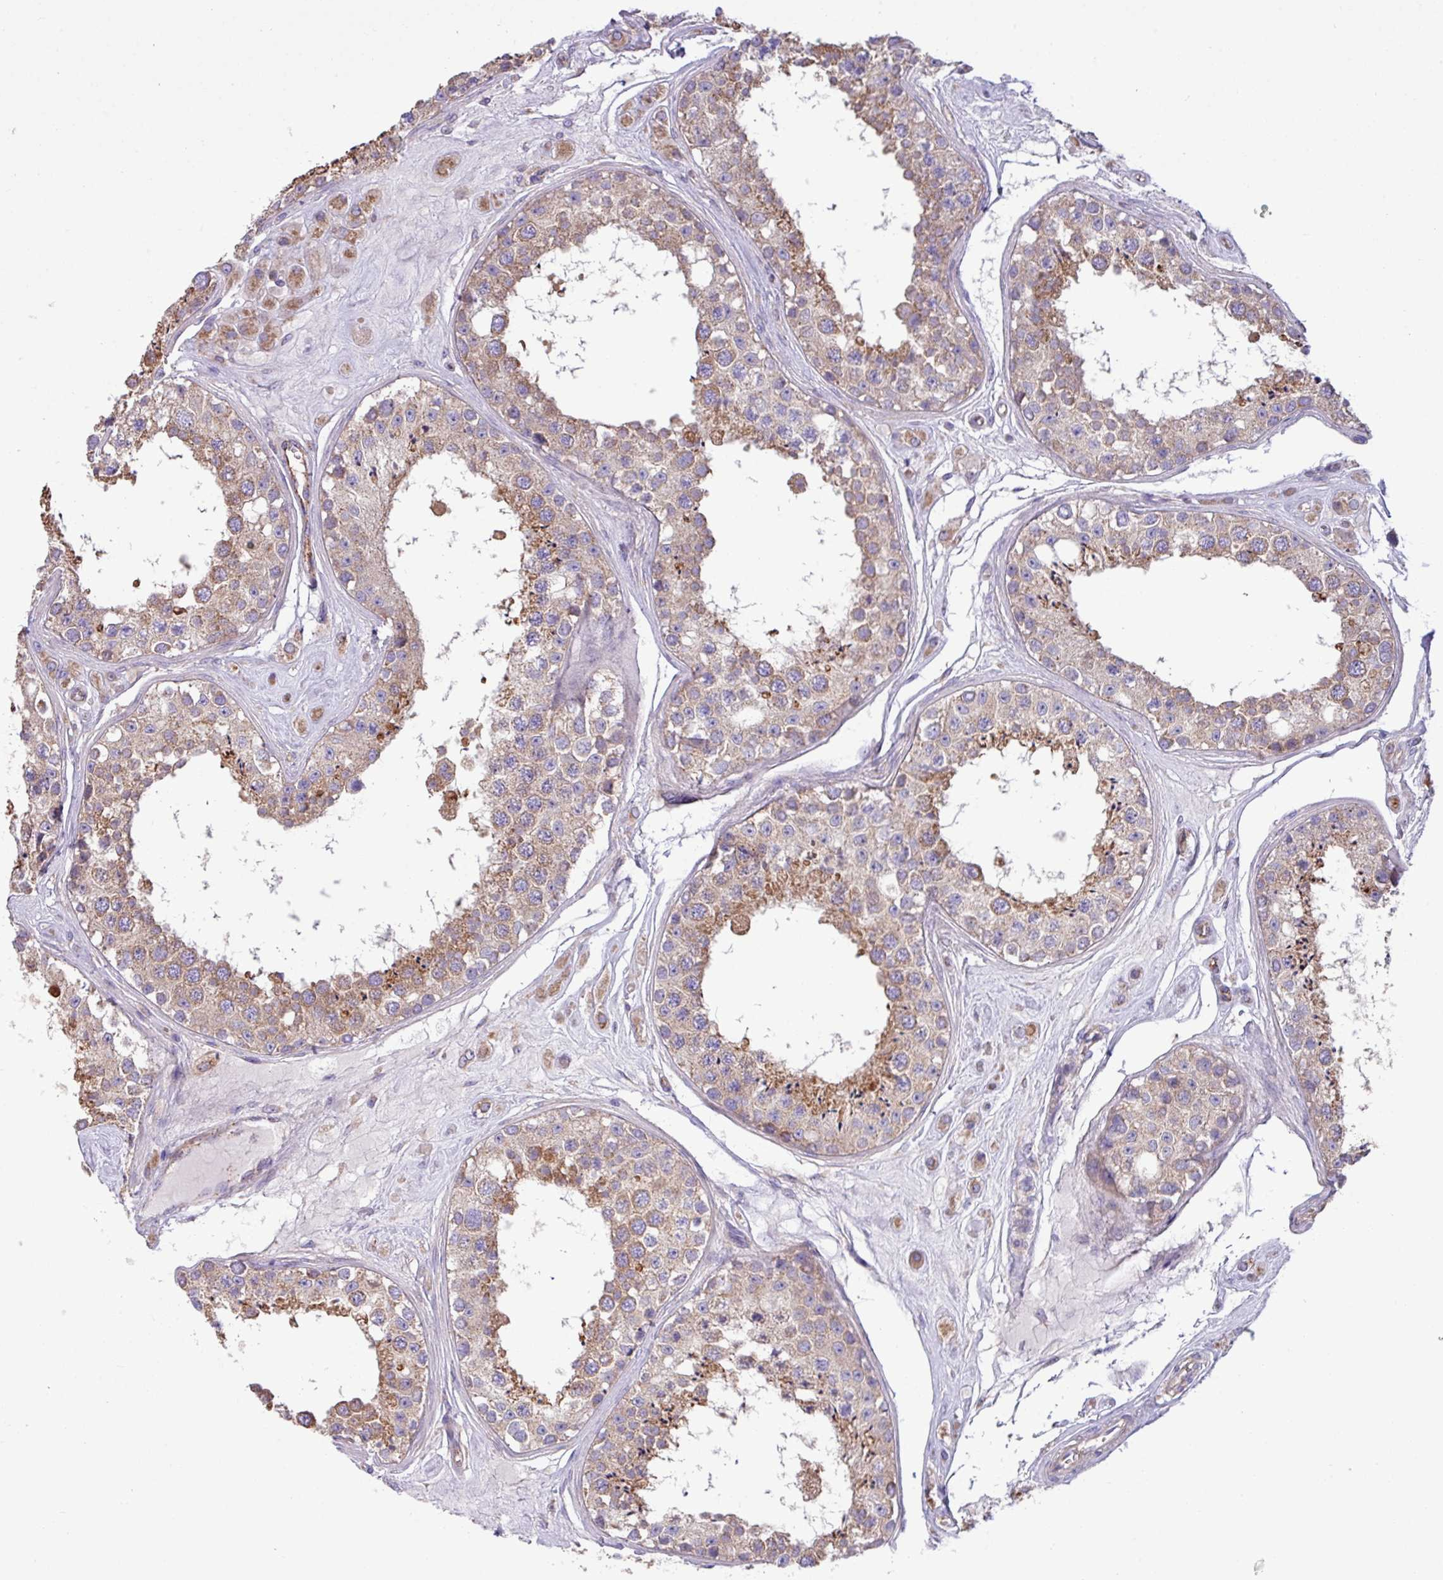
{"staining": {"intensity": "moderate", "quantity": ">75%", "location": "cytoplasmic/membranous"}, "tissue": "testis", "cell_type": "Cells in seminiferous ducts", "image_type": "normal", "snomed": [{"axis": "morphology", "description": "Normal tissue, NOS"}, {"axis": "topography", "description": "Testis"}], "caption": "Protein staining reveals moderate cytoplasmic/membranous staining in approximately >75% of cells in seminiferous ducts in normal testis. The protein of interest is stained brown, and the nuclei are stained in blue (DAB IHC with brightfield microscopy, high magnification).", "gene": "PPM1J", "patient": {"sex": "male", "age": 25}}